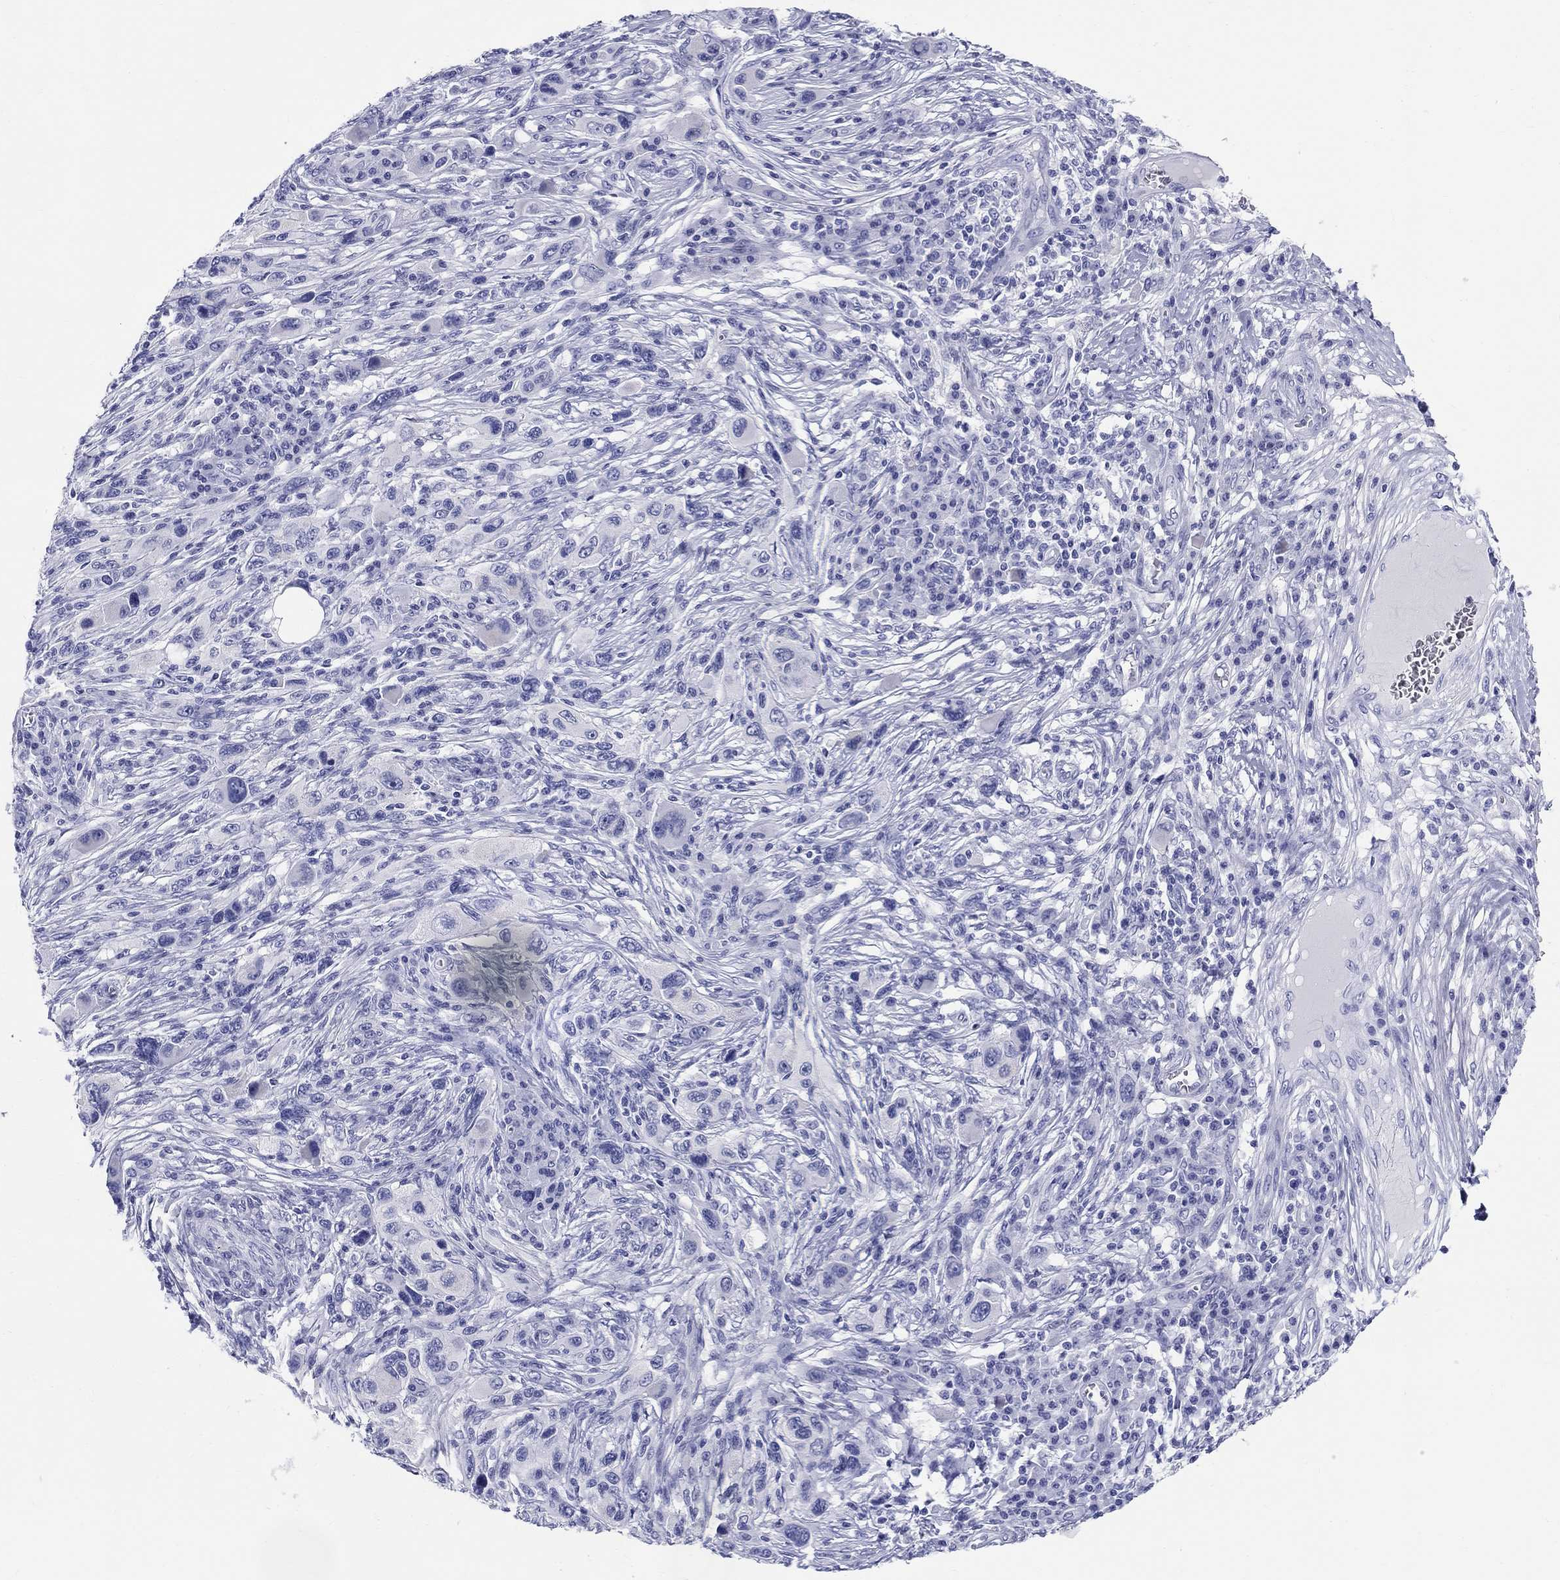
{"staining": {"intensity": "negative", "quantity": "none", "location": "none"}, "tissue": "melanoma", "cell_type": "Tumor cells", "image_type": "cancer", "snomed": [{"axis": "morphology", "description": "Malignant melanoma, NOS"}, {"axis": "topography", "description": "Skin"}], "caption": "A micrograph of malignant melanoma stained for a protein demonstrates no brown staining in tumor cells.", "gene": "LAMP5", "patient": {"sex": "male", "age": 53}}